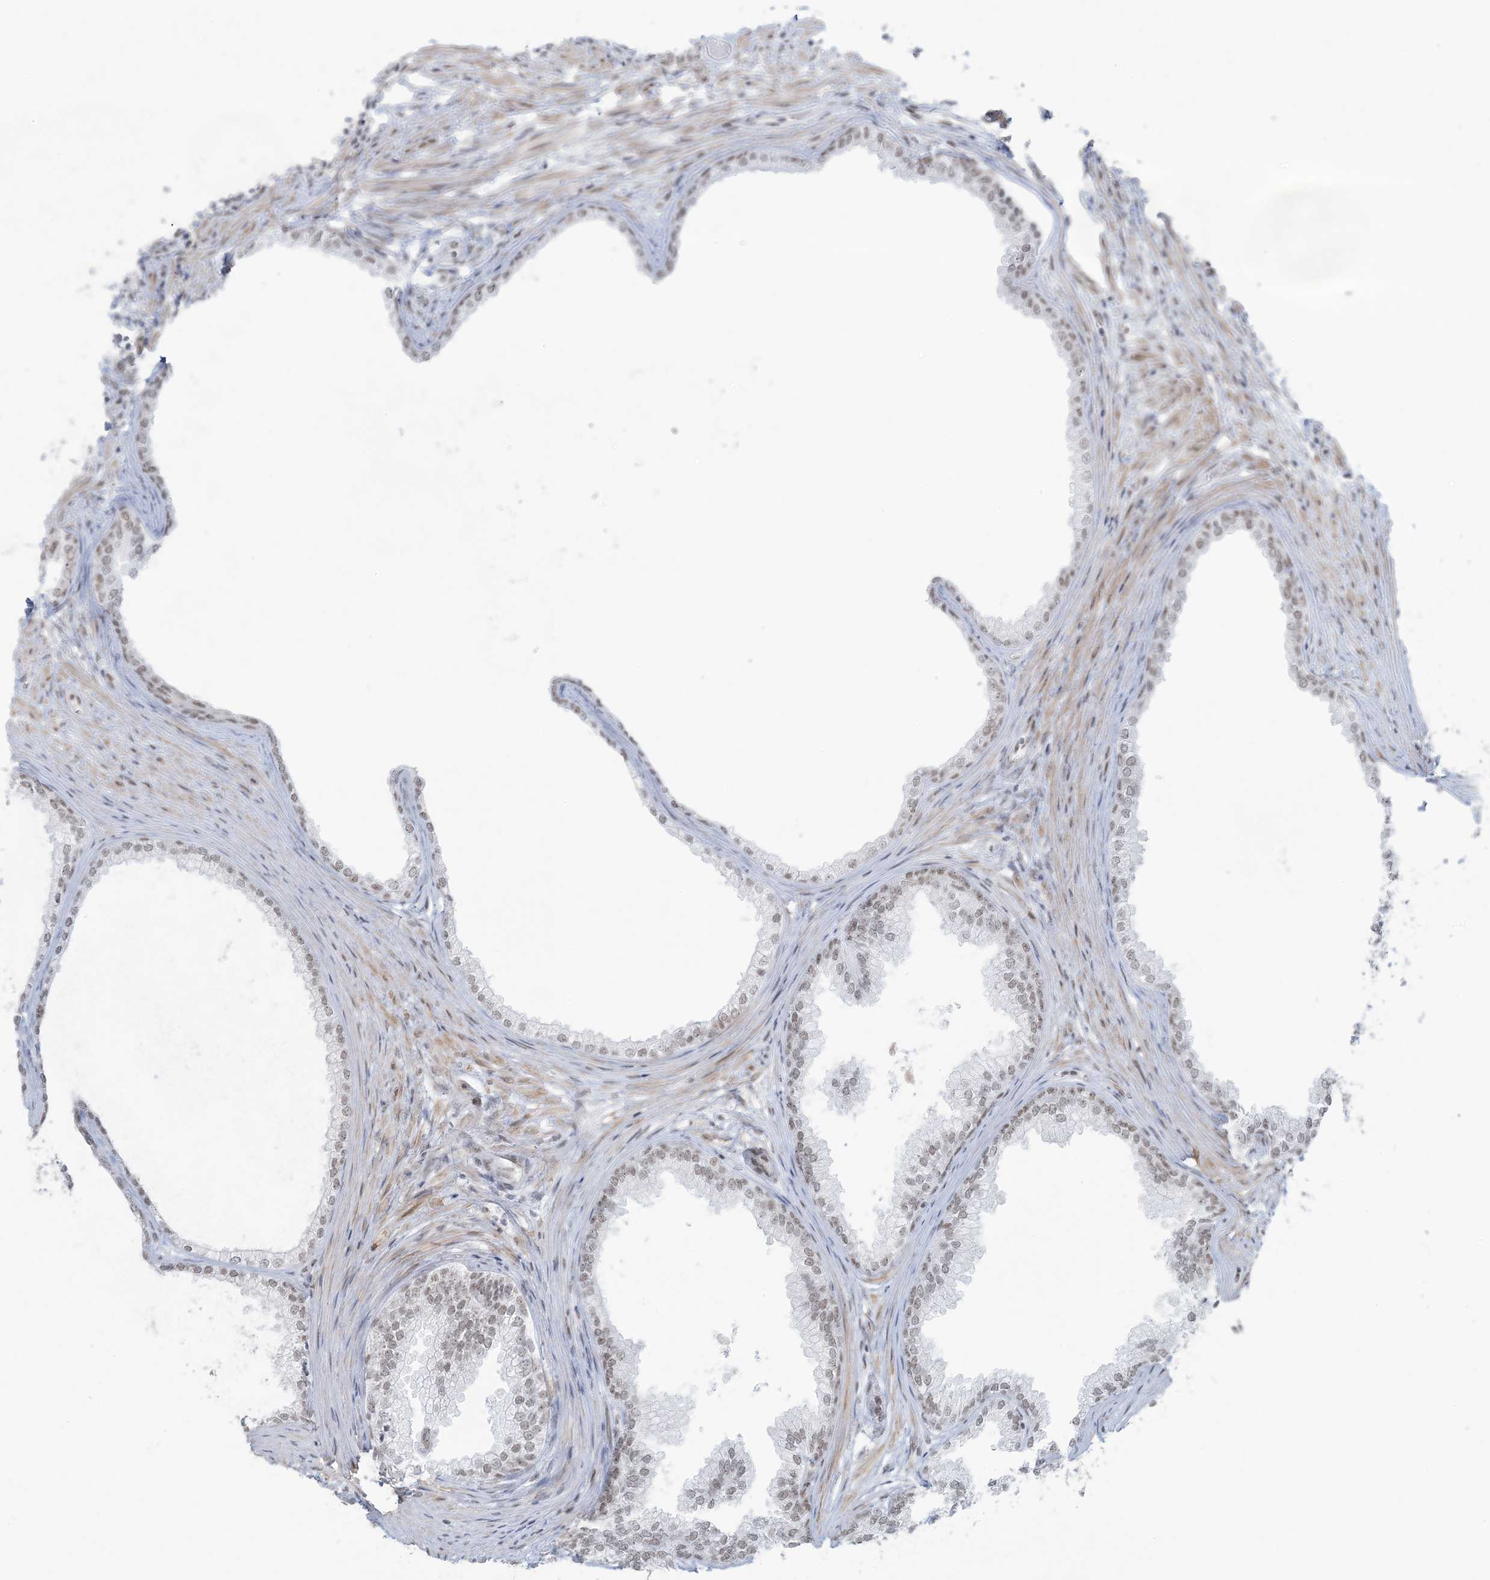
{"staining": {"intensity": "moderate", "quantity": "25%-75%", "location": "nuclear"}, "tissue": "prostate", "cell_type": "Glandular cells", "image_type": "normal", "snomed": [{"axis": "morphology", "description": "Normal tissue, NOS"}, {"axis": "topography", "description": "Prostate"}], "caption": "Protein positivity by immunohistochemistry (IHC) shows moderate nuclear positivity in approximately 25%-75% of glandular cells in benign prostate.", "gene": "ZNF787", "patient": {"sex": "male", "age": 76}}